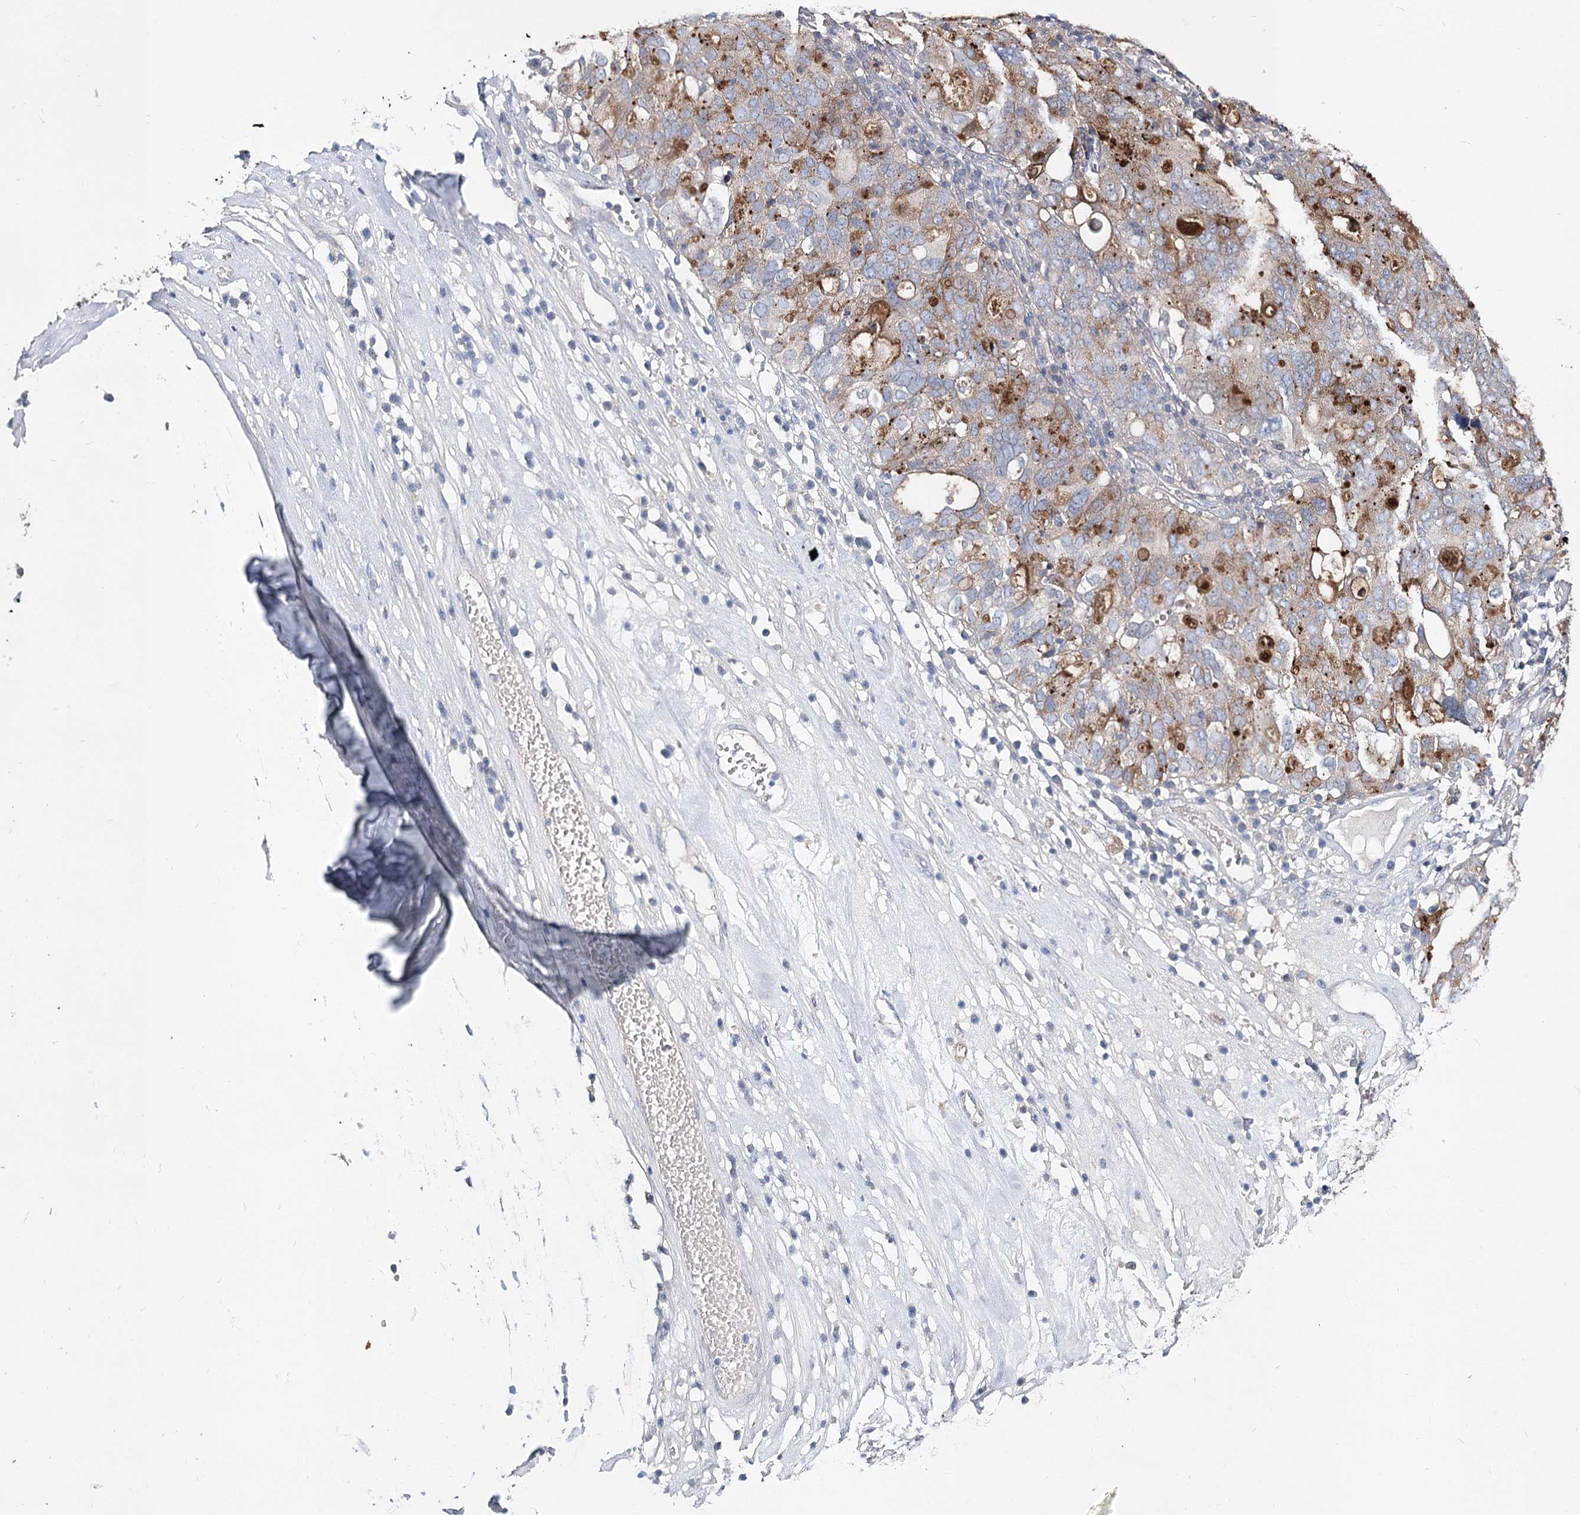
{"staining": {"intensity": "moderate", "quantity": "<25%", "location": "cytoplasmic/membranous"}, "tissue": "ovarian cancer", "cell_type": "Tumor cells", "image_type": "cancer", "snomed": [{"axis": "morphology", "description": "Carcinoma, endometroid"}, {"axis": "topography", "description": "Ovary"}], "caption": "Protein staining by immunohistochemistry (IHC) exhibits moderate cytoplasmic/membranous expression in about <25% of tumor cells in ovarian endometroid carcinoma.", "gene": "UGP2", "patient": {"sex": "female", "age": 62}}